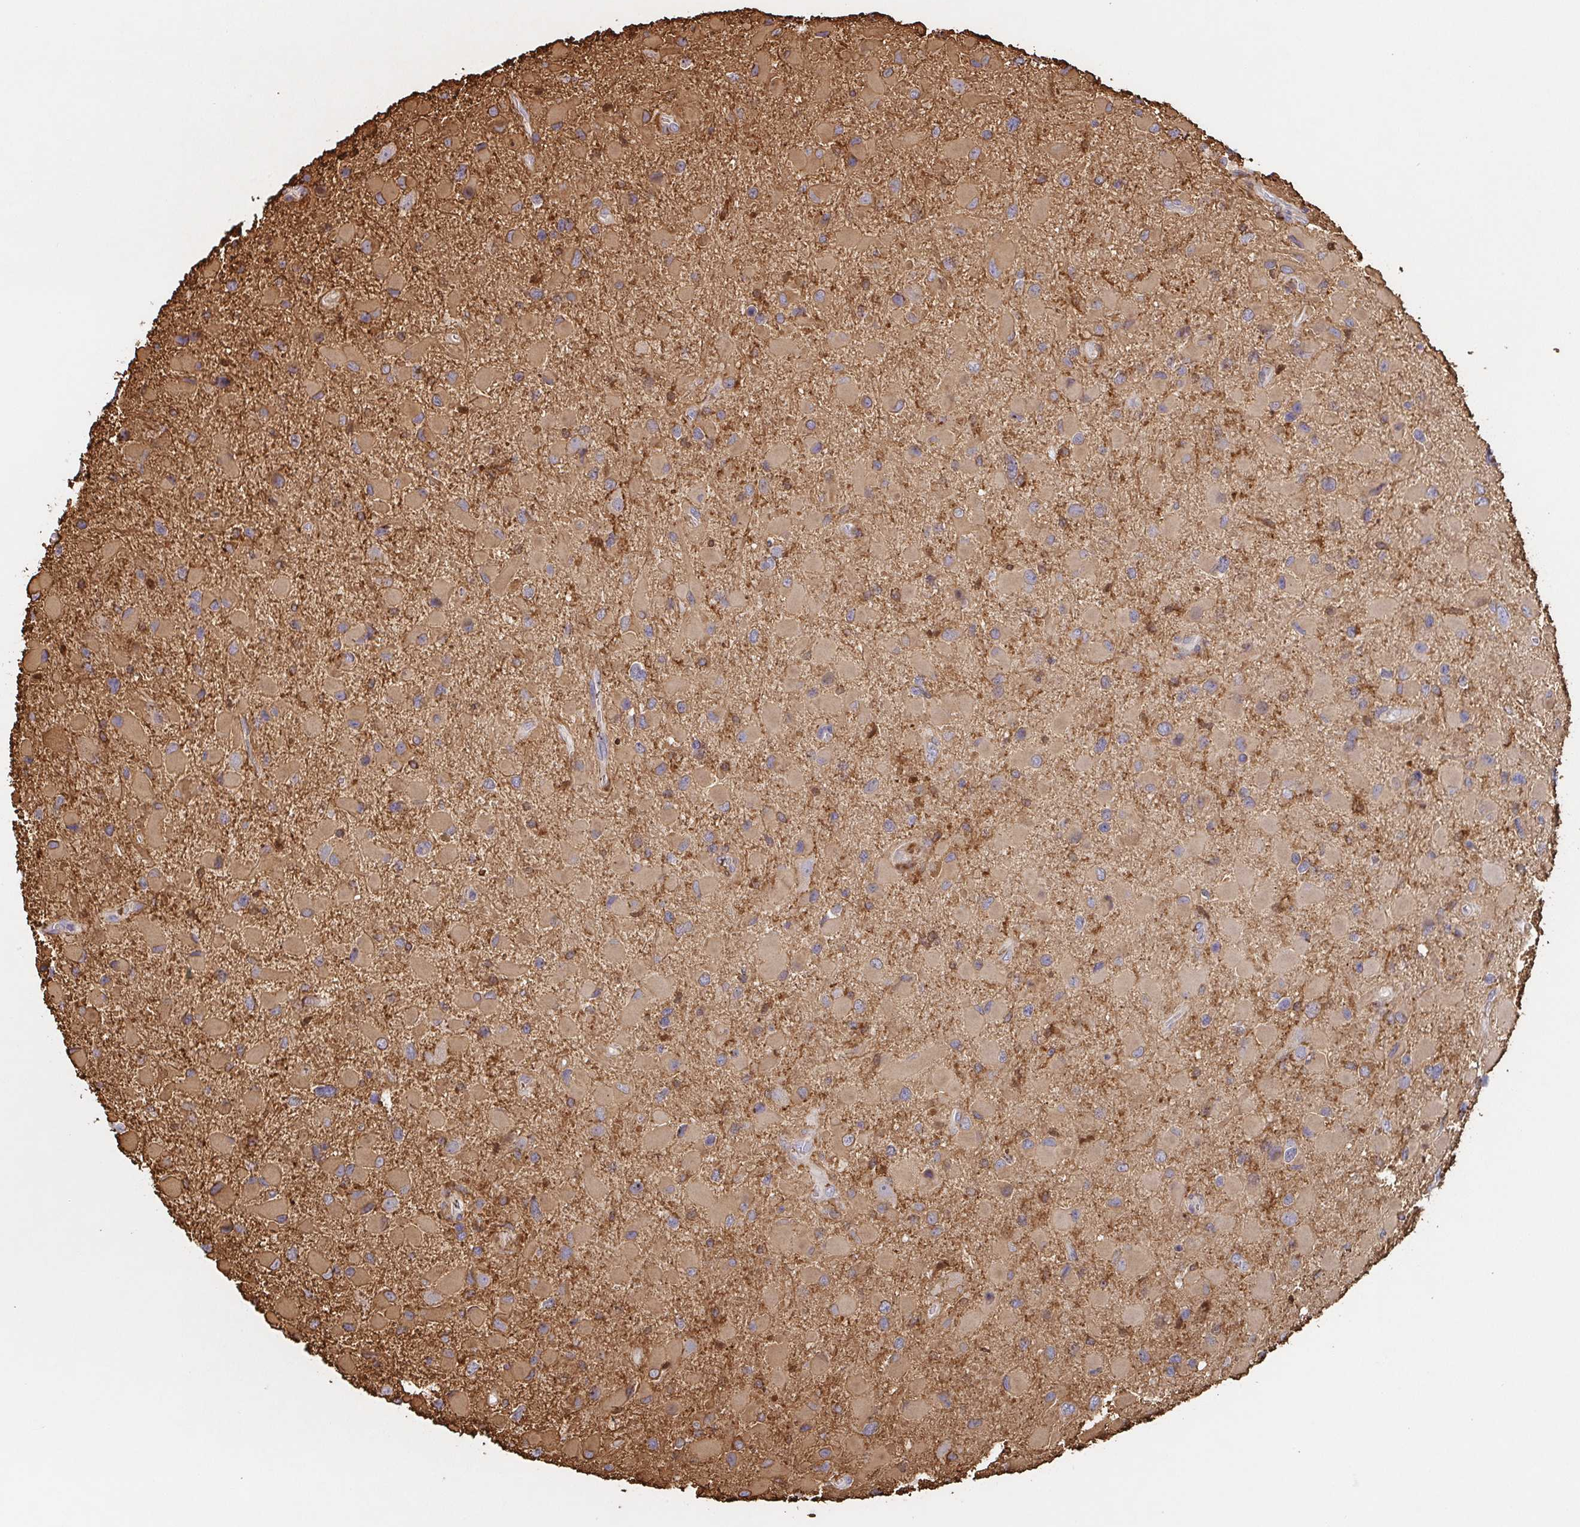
{"staining": {"intensity": "moderate", "quantity": ">75%", "location": "cytoplasmic/membranous"}, "tissue": "glioma", "cell_type": "Tumor cells", "image_type": "cancer", "snomed": [{"axis": "morphology", "description": "Glioma, malignant, Low grade"}, {"axis": "topography", "description": "Brain"}], "caption": "Immunohistochemical staining of glioma reveals medium levels of moderate cytoplasmic/membranous protein staining in approximately >75% of tumor cells.", "gene": "TUFT1", "patient": {"sex": "female", "age": 32}}